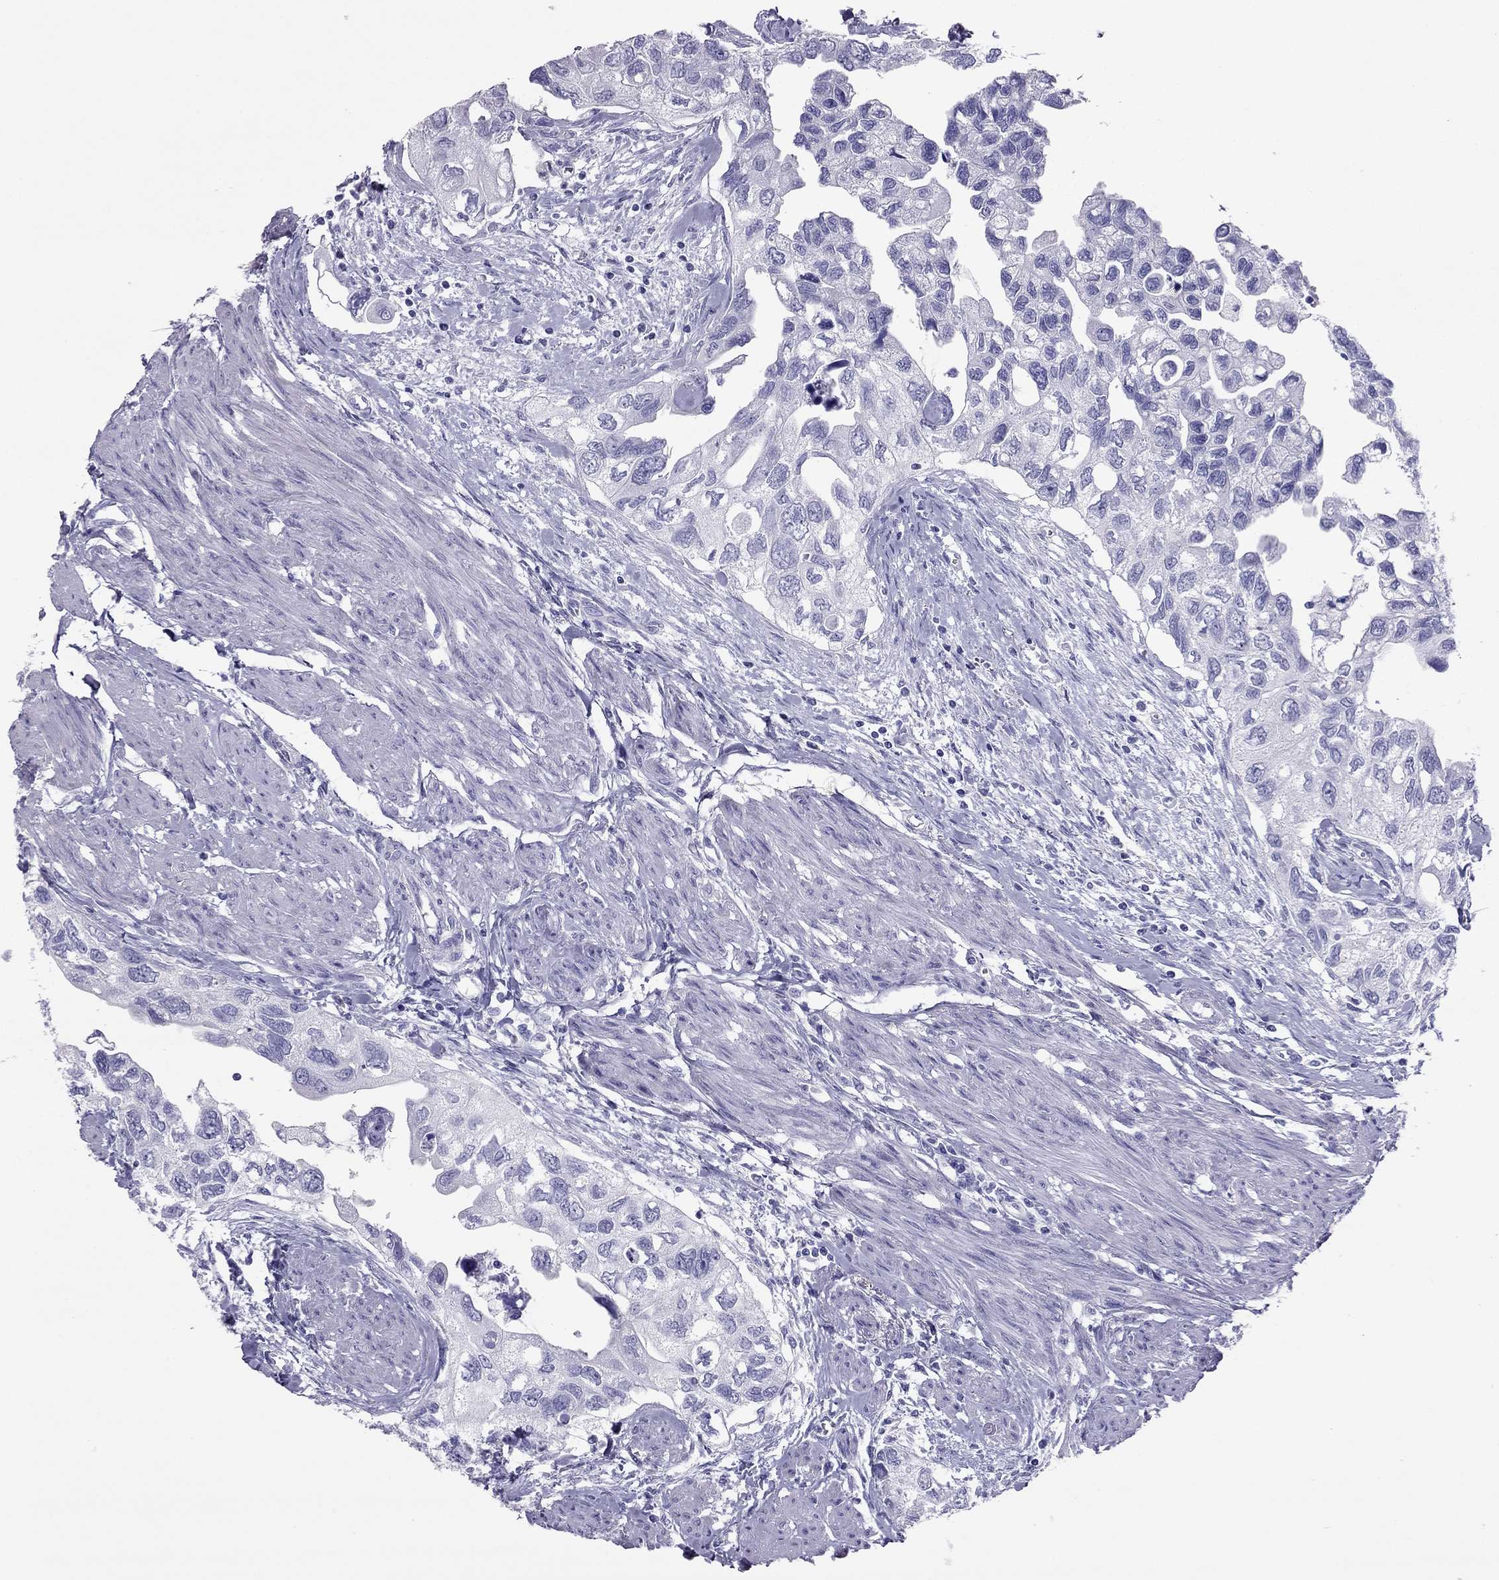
{"staining": {"intensity": "negative", "quantity": "none", "location": "none"}, "tissue": "urothelial cancer", "cell_type": "Tumor cells", "image_type": "cancer", "snomed": [{"axis": "morphology", "description": "Urothelial carcinoma, High grade"}, {"axis": "topography", "description": "Urinary bladder"}], "caption": "An image of urothelial carcinoma (high-grade) stained for a protein demonstrates no brown staining in tumor cells.", "gene": "PDE6A", "patient": {"sex": "male", "age": 59}}